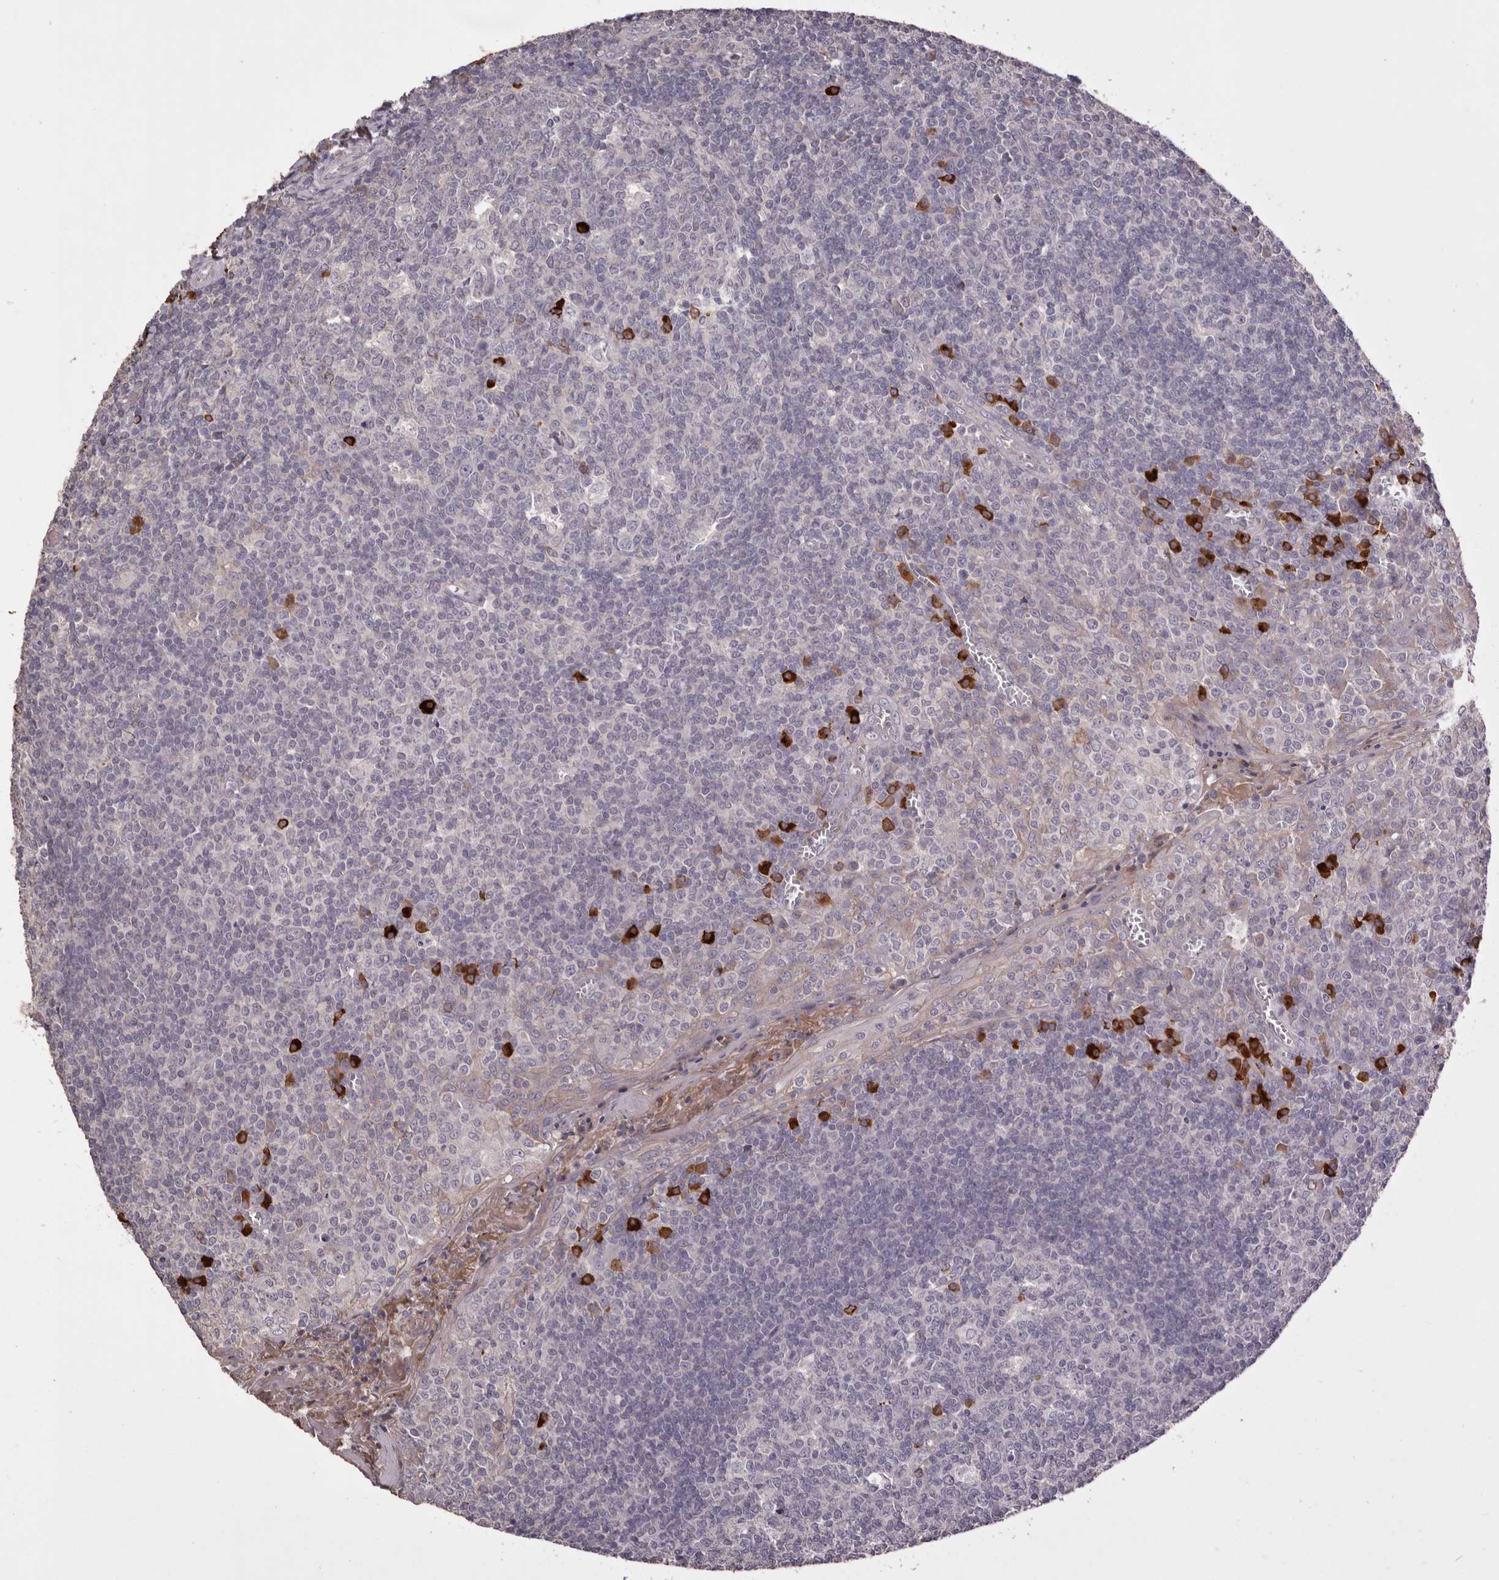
{"staining": {"intensity": "strong", "quantity": "<25%", "location": "cytoplasmic/membranous"}, "tissue": "tonsil", "cell_type": "Germinal center cells", "image_type": "normal", "snomed": [{"axis": "morphology", "description": "Normal tissue, NOS"}, {"axis": "topography", "description": "Tonsil"}], "caption": "High-power microscopy captured an immunohistochemistry (IHC) histopathology image of normal tonsil, revealing strong cytoplasmic/membranous staining in about <25% of germinal center cells.", "gene": "HCAR2", "patient": {"sex": "female", "age": 19}}